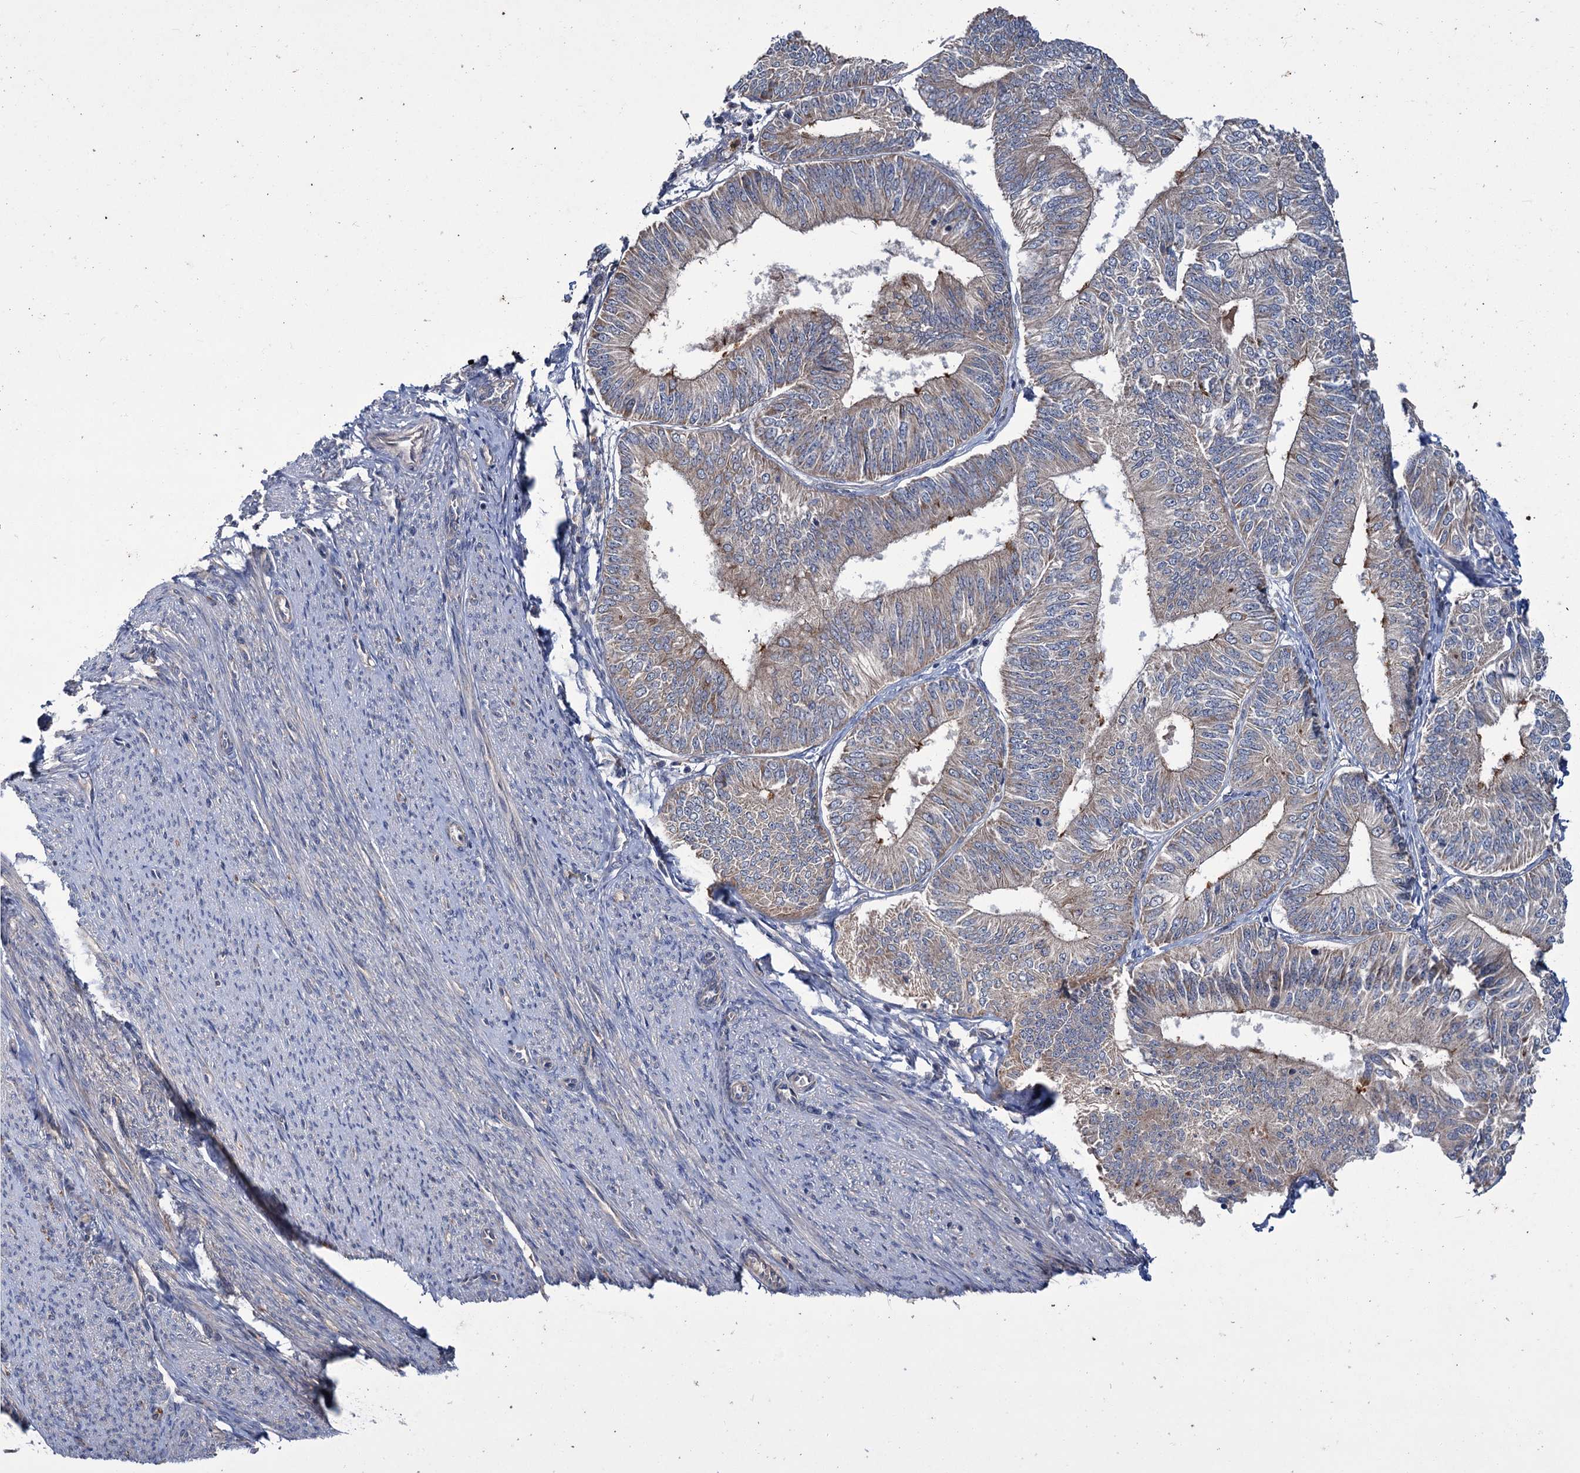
{"staining": {"intensity": "weak", "quantity": "<25%", "location": "cytoplasmic/membranous"}, "tissue": "endometrial cancer", "cell_type": "Tumor cells", "image_type": "cancer", "snomed": [{"axis": "morphology", "description": "Adenocarcinoma, NOS"}, {"axis": "topography", "description": "Endometrium"}], "caption": "IHC image of endometrial adenocarcinoma stained for a protein (brown), which displays no staining in tumor cells.", "gene": "DYNC2H1", "patient": {"sex": "female", "age": 58}}